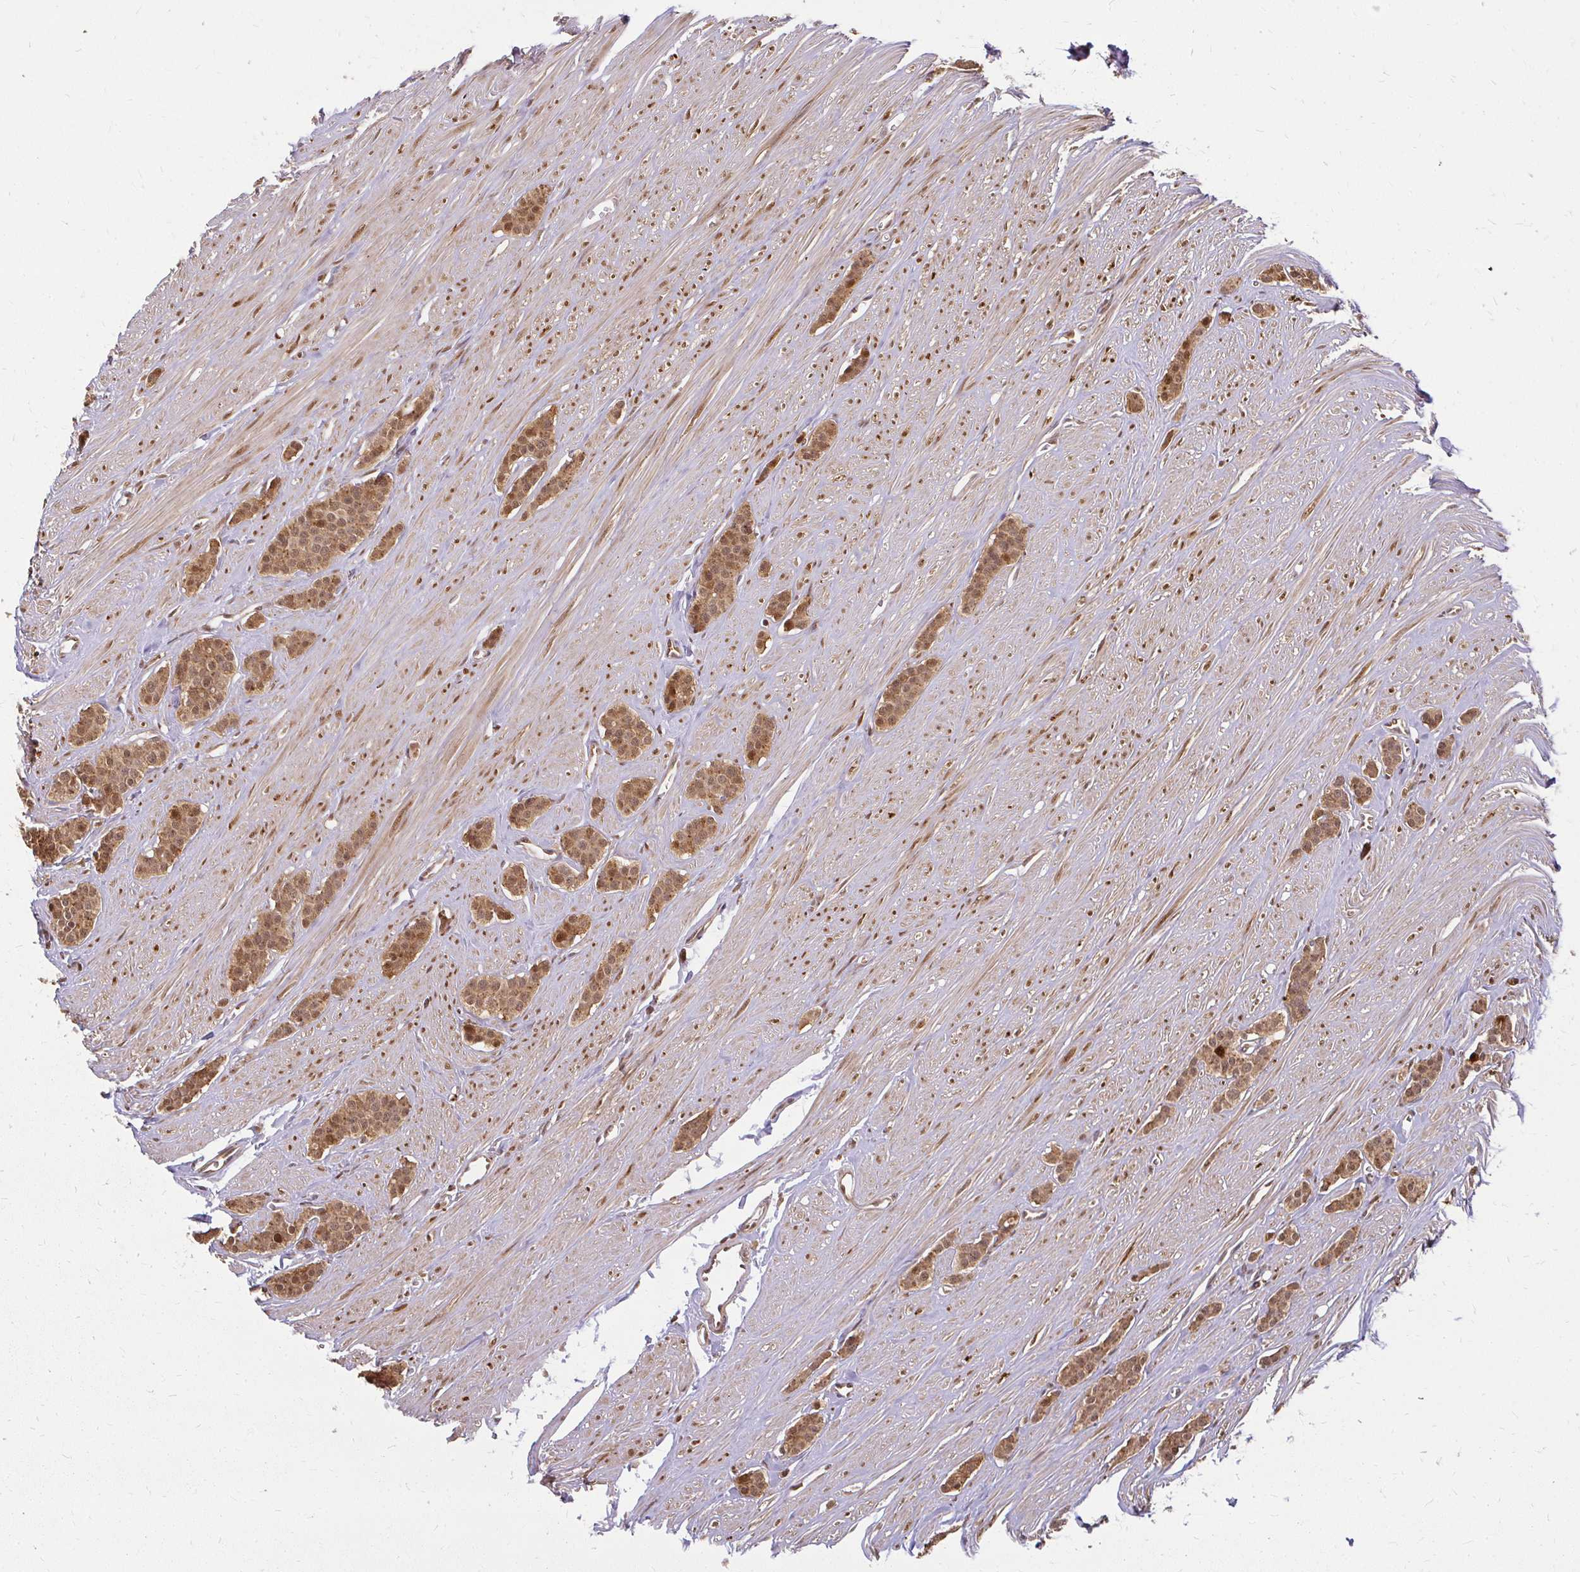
{"staining": {"intensity": "moderate", "quantity": ">75%", "location": "cytoplasmic/membranous,nuclear"}, "tissue": "carcinoid", "cell_type": "Tumor cells", "image_type": "cancer", "snomed": [{"axis": "morphology", "description": "Carcinoid, malignant, NOS"}, {"axis": "topography", "description": "Small intestine"}], "caption": "Carcinoid stained for a protein demonstrates moderate cytoplasmic/membranous and nuclear positivity in tumor cells.", "gene": "LARS2", "patient": {"sex": "male", "age": 60}}